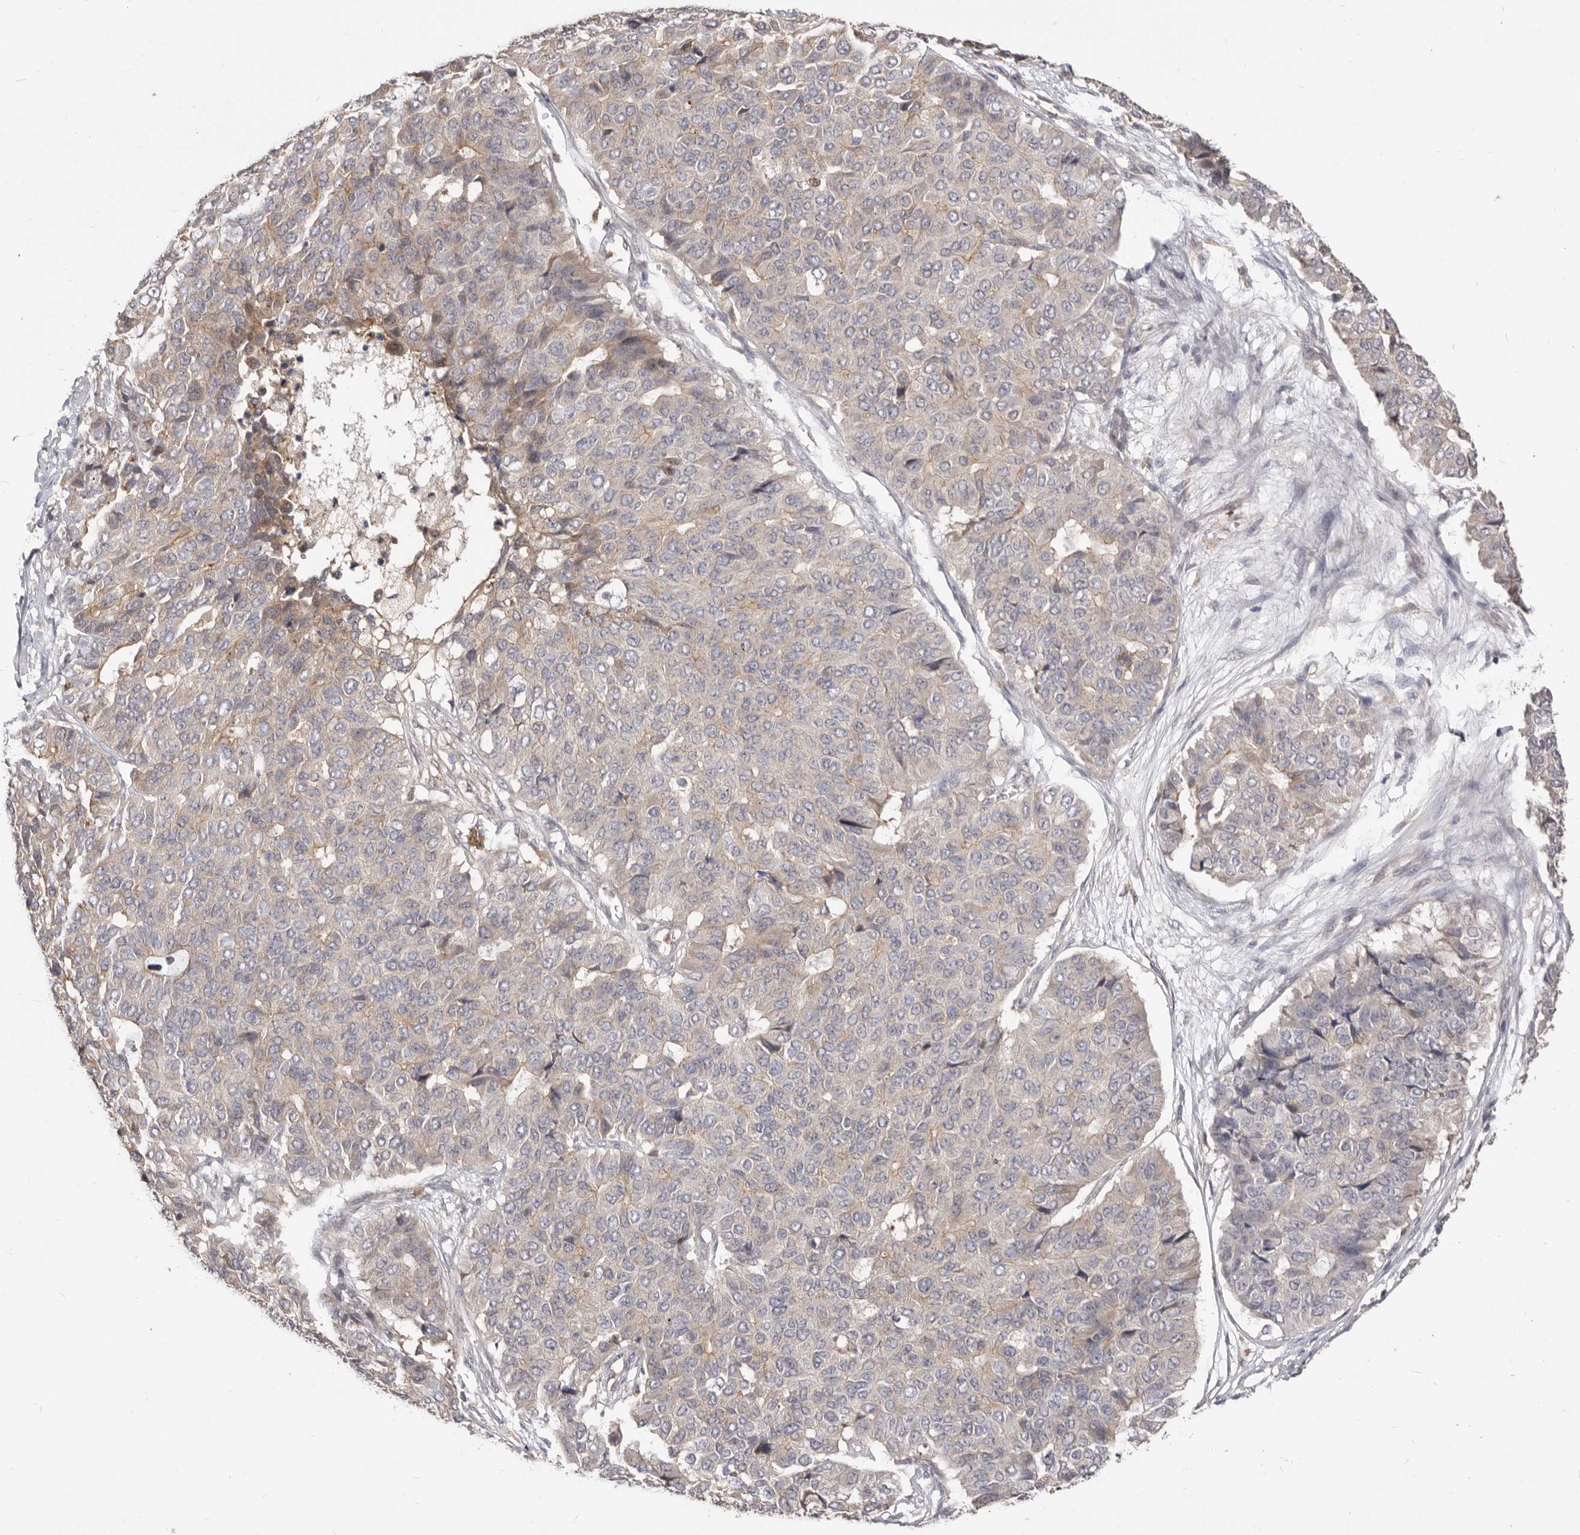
{"staining": {"intensity": "weak", "quantity": "<25%", "location": "cytoplasmic/membranous"}, "tissue": "pancreatic cancer", "cell_type": "Tumor cells", "image_type": "cancer", "snomed": [{"axis": "morphology", "description": "Adenocarcinoma, NOS"}, {"axis": "topography", "description": "Pancreas"}], "caption": "Human pancreatic adenocarcinoma stained for a protein using immunohistochemistry (IHC) shows no positivity in tumor cells.", "gene": "TC2N", "patient": {"sex": "male", "age": 50}}